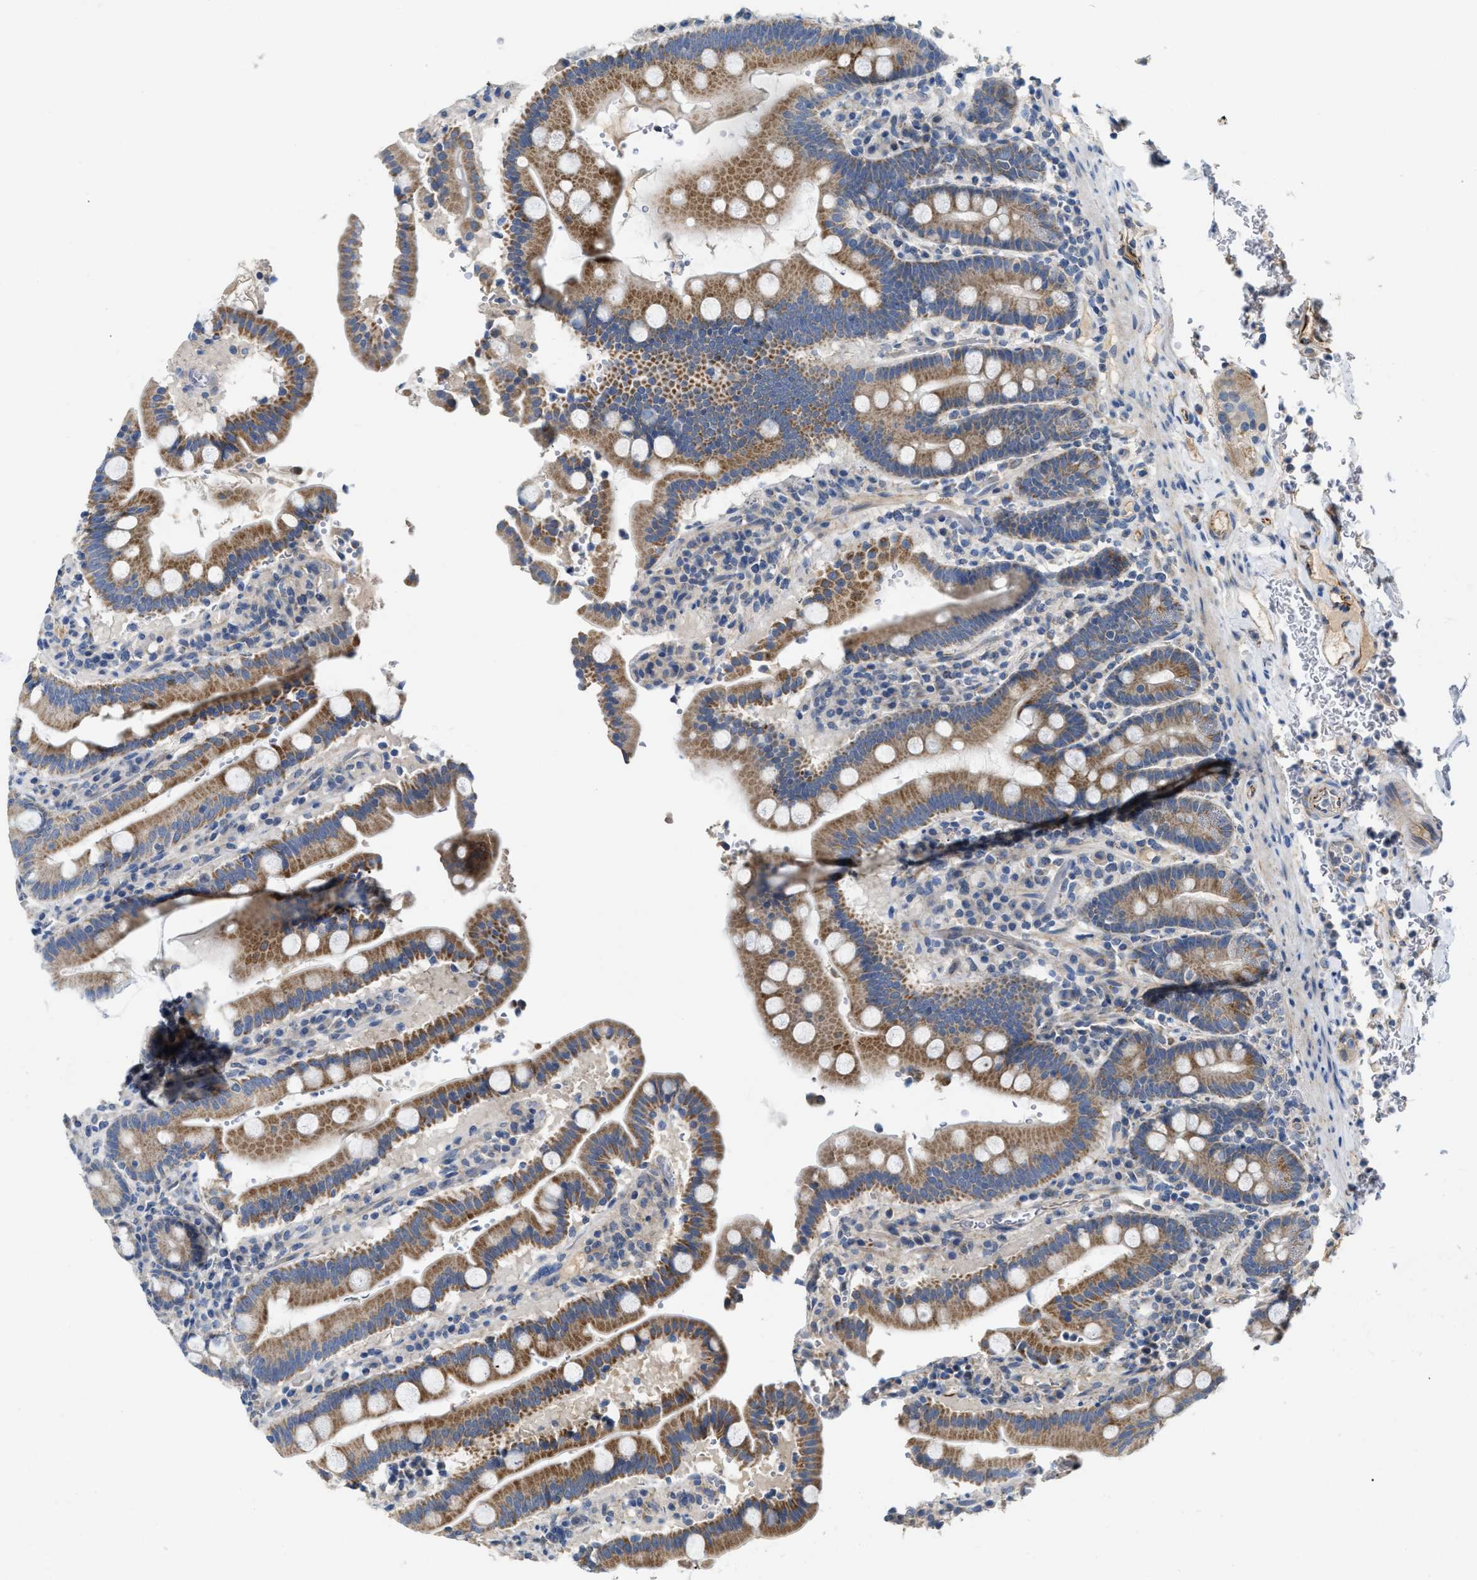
{"staining": {"intensity": "moderate", "quantity": ">75%", "location": "cytoplasmic/membranous"}, "tissue": "duodenum", "cell_type": "Glandular cells", "image_type": "normal", "snomed": [{"axis": "morphology", "description": "Normal tissue, NOS"}, {"axis": "topography", "description": "Small intestine, NOS"}], "caption": "Immunohistochemical staining of normal duodenum shows medium levels of moderate cytoplasmic/membranous positivity in approximately >75% of glandular cells. The staining was performed using DAB, with brown indicating positive protein expression. Nuclei are stained blue with hematoxylin.", "gene": "DHX58", "patient": {"sex": "female", "age": 71}}